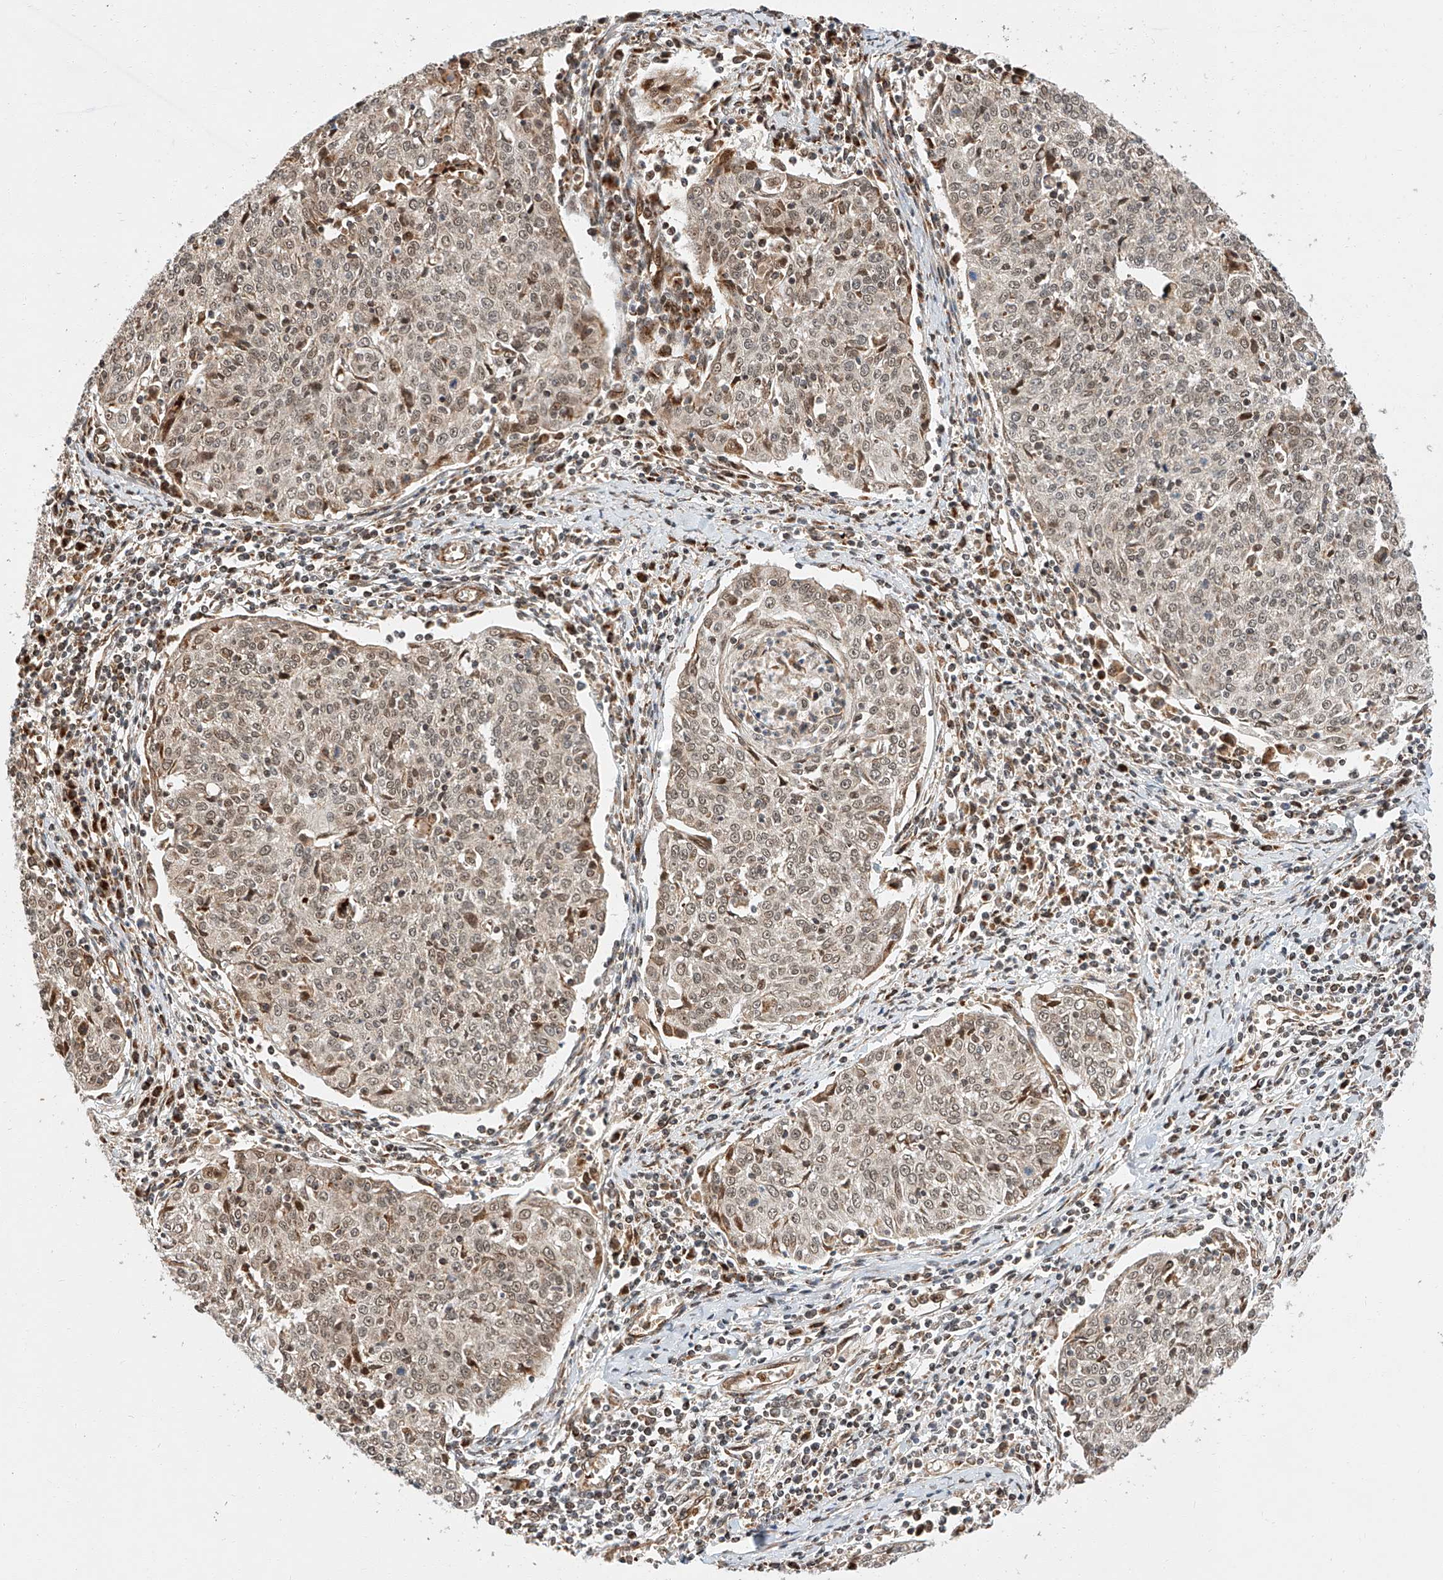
{"staining": {"intensity": "weak", "quantity": ">75%", "location": "nuclear"}, "tissue": "cervical cancer", "cell_type": "Tumor cells", "image_type": "cancer", "snomed": [{"axis": "morphology", "description": "Squamous cell carcinoma, NOS"}, {"axis": "topography", "description": "Cervix"}], "caption": "Human cervical squamous cell carcinoma stained with a brown dye displays weak nuclear positive expression in approximately >75% of tumor cells.", "gene": "THTPA", "patient": {"sex": "female", "age": 48}}